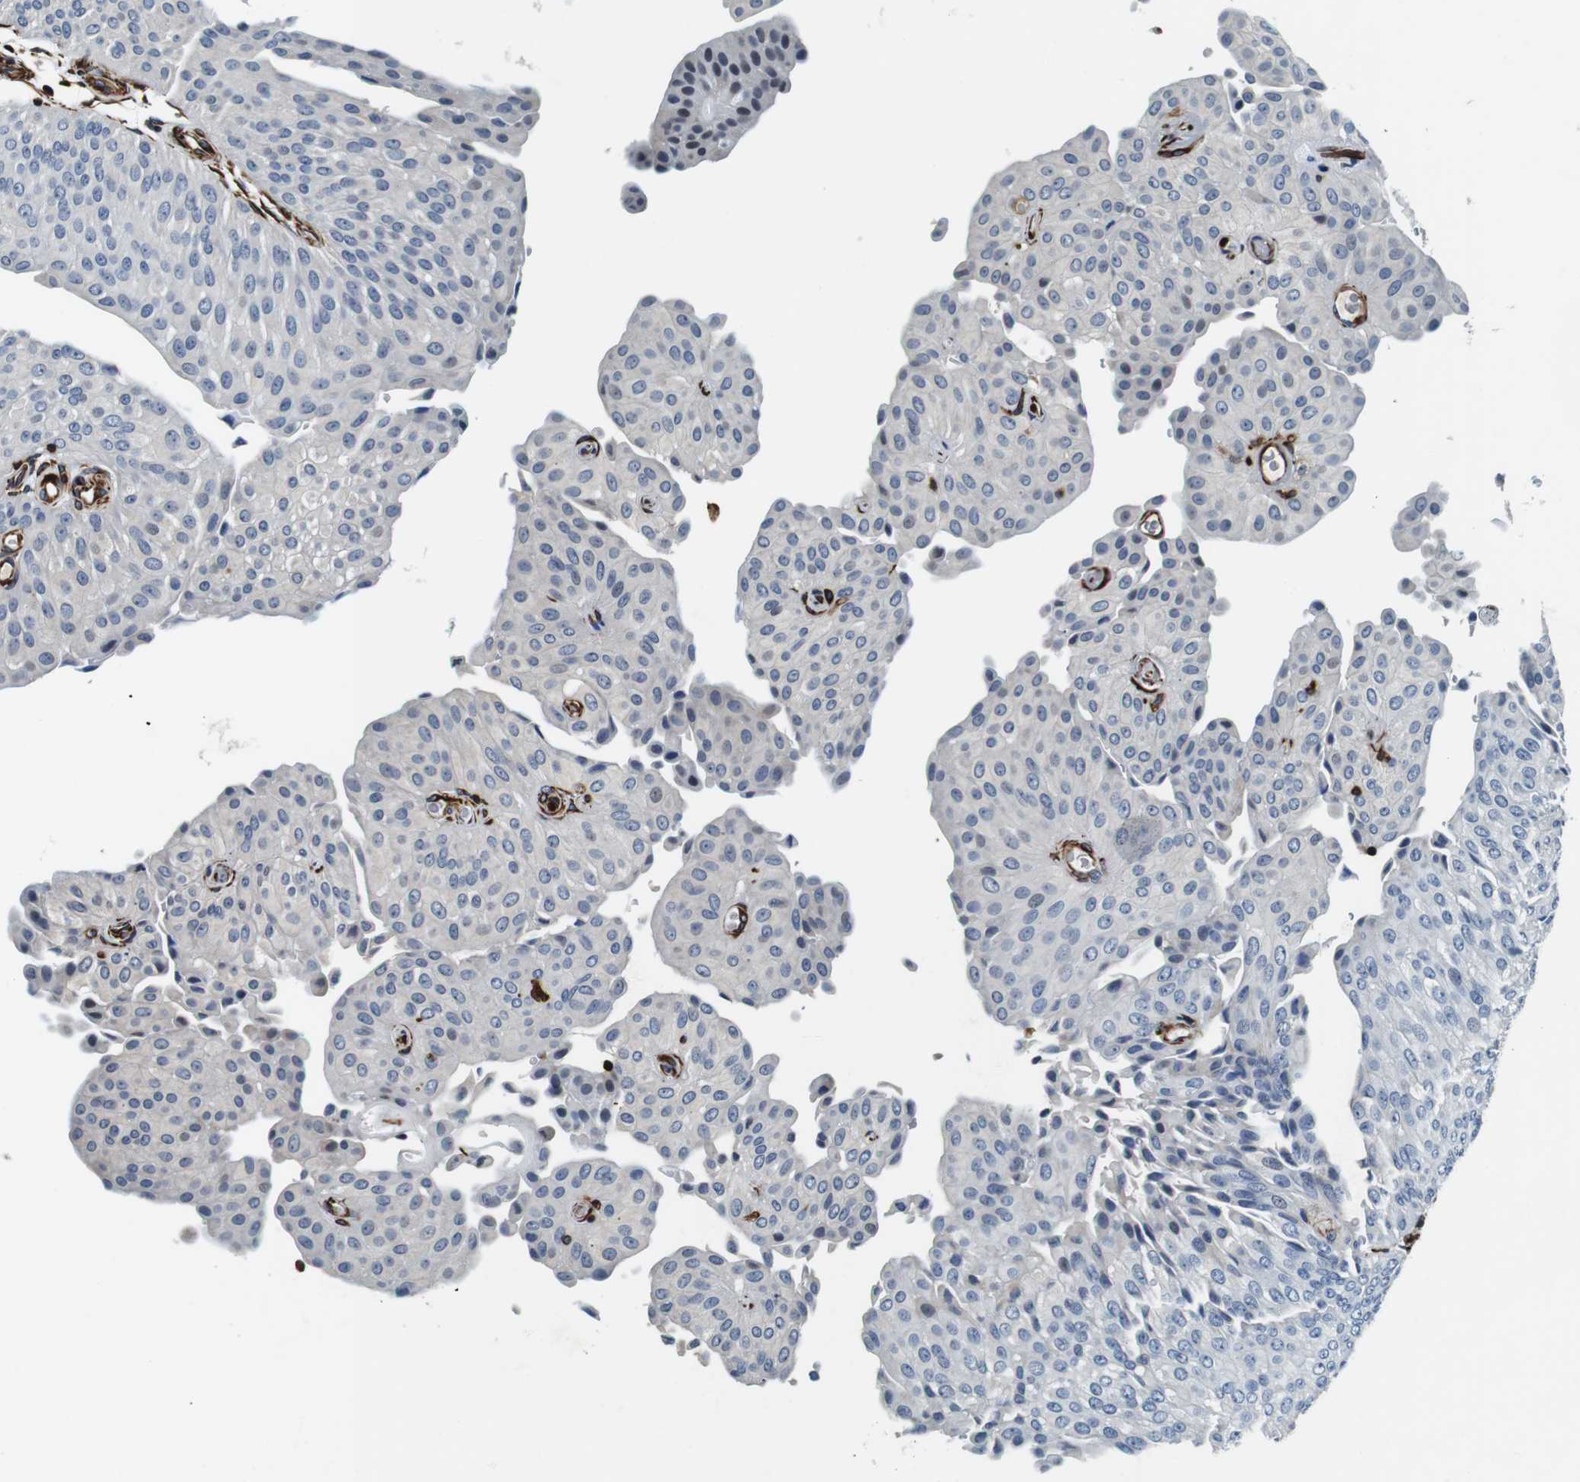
{"staining": {"intensity": "negative", "quantity": "none", "location": "none"}, "tissue": "urothelial cancer", "cell_type": "Tumor cells", "image_type": "cancer", "snomed": [{"axis": "morphology", "description": "Urothelial carcinoma, Low grade"}, {"axis": "topography", "description": "Urinary bladder"}], "caption": "This is an immunohistochemistry (IHC) histopathology image of human urothelial cancer. There is no positivity in tumor cells.", "gene": "GJE1", "patient": {"sex": "female", "age": 60}}